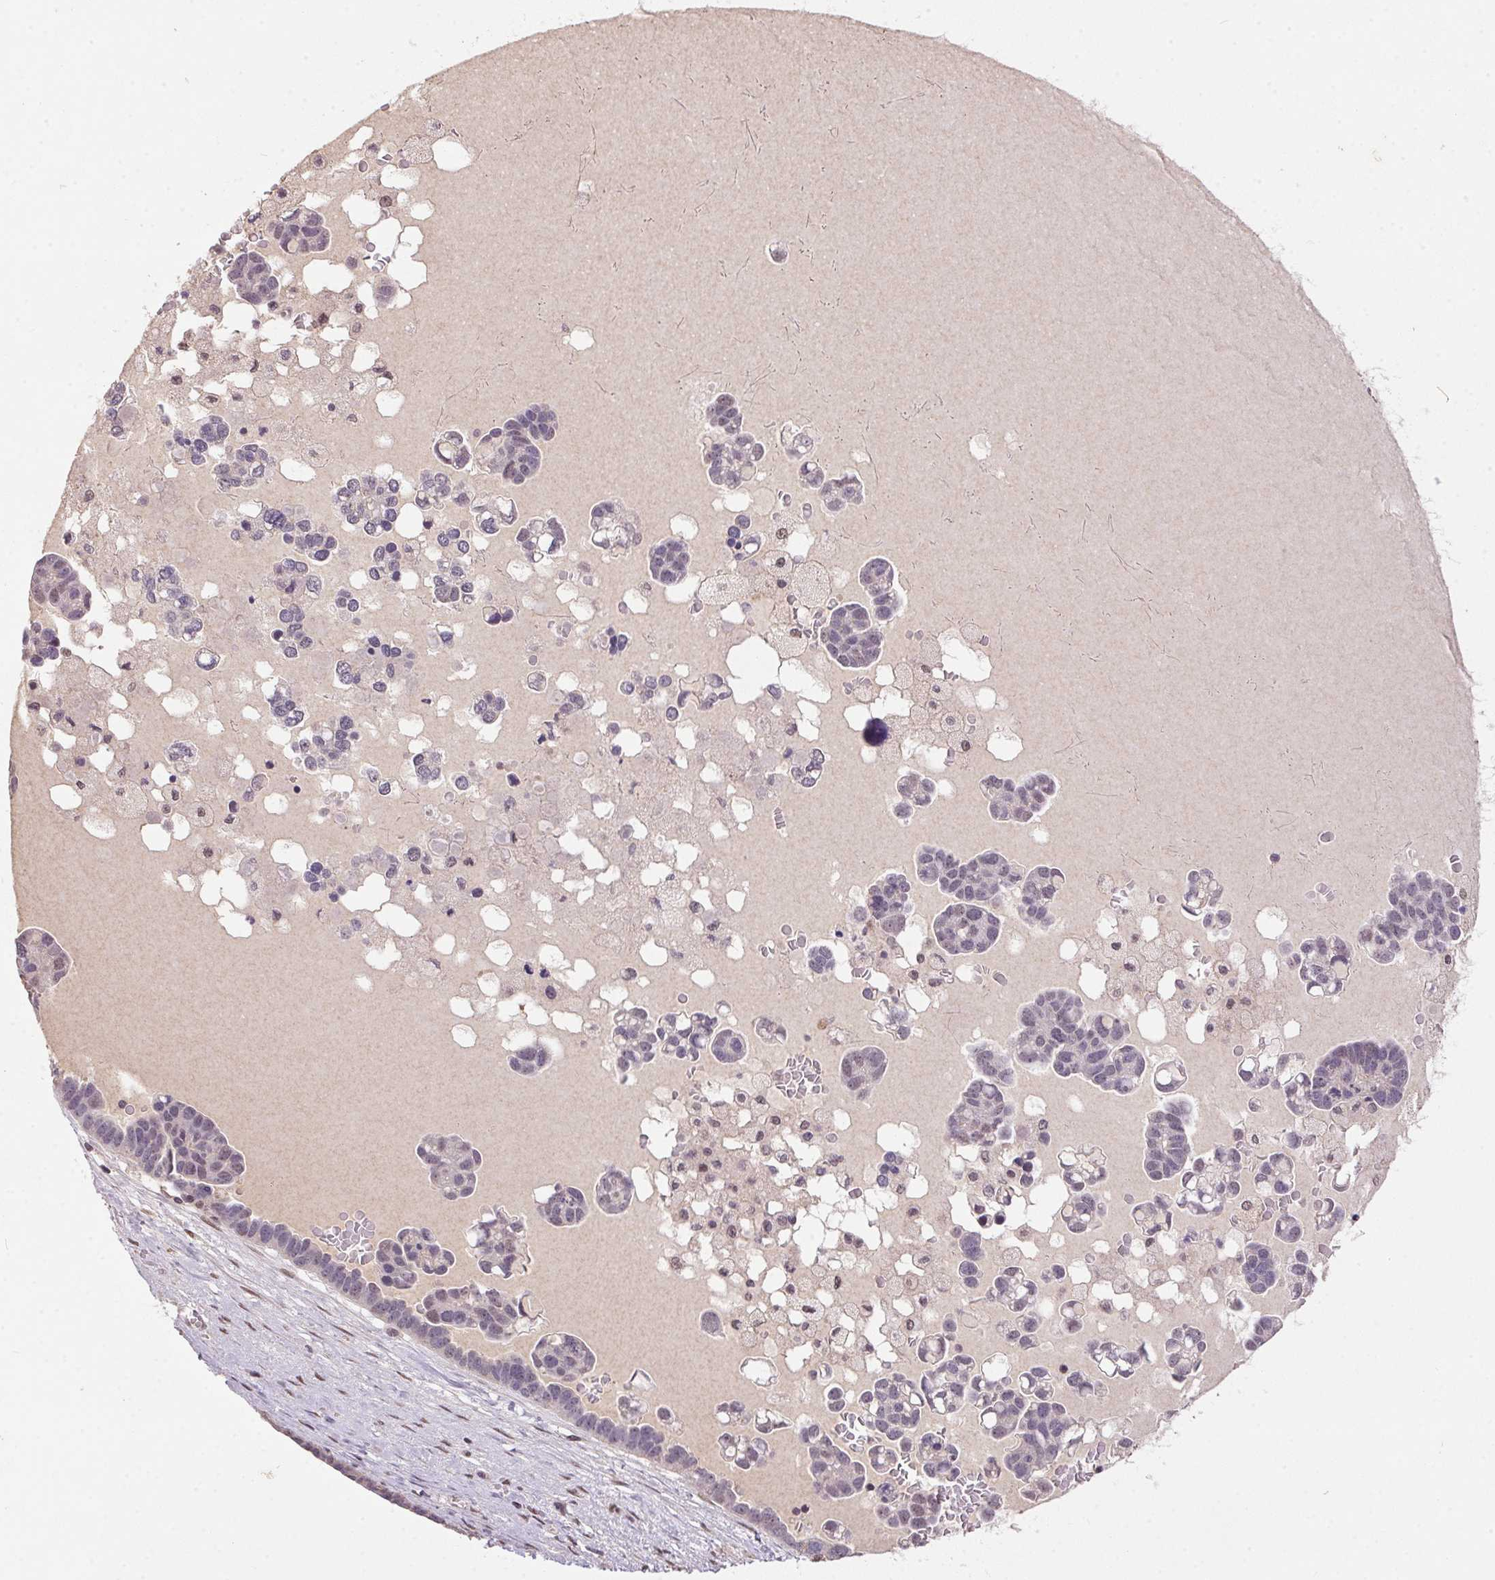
{"staining": {"intensity": "negative", "quantity": "none", "location": "none"}, "tissue": "ovarian cancer", "cell_type": "Tumor cells", "image_type": "cancer", "snomed": [{"axis": "morphology", "description": "Cystadenocarcinoma, serous, NOS"}, {"axis": "topography", "description": "Ovary"}], "caption": "Tumor cells show no significant protein expression in serous cystadenocarcinoma (ovarian). (Stains: DAB (3,3'-diaminobenzidine) immunohistochemistry with hematoxylin counter stain, Microscopy: brightfield microscopy at high magnification).", "gene": "ZBTB4", "patient": {"sex": "female", "age": 54}}